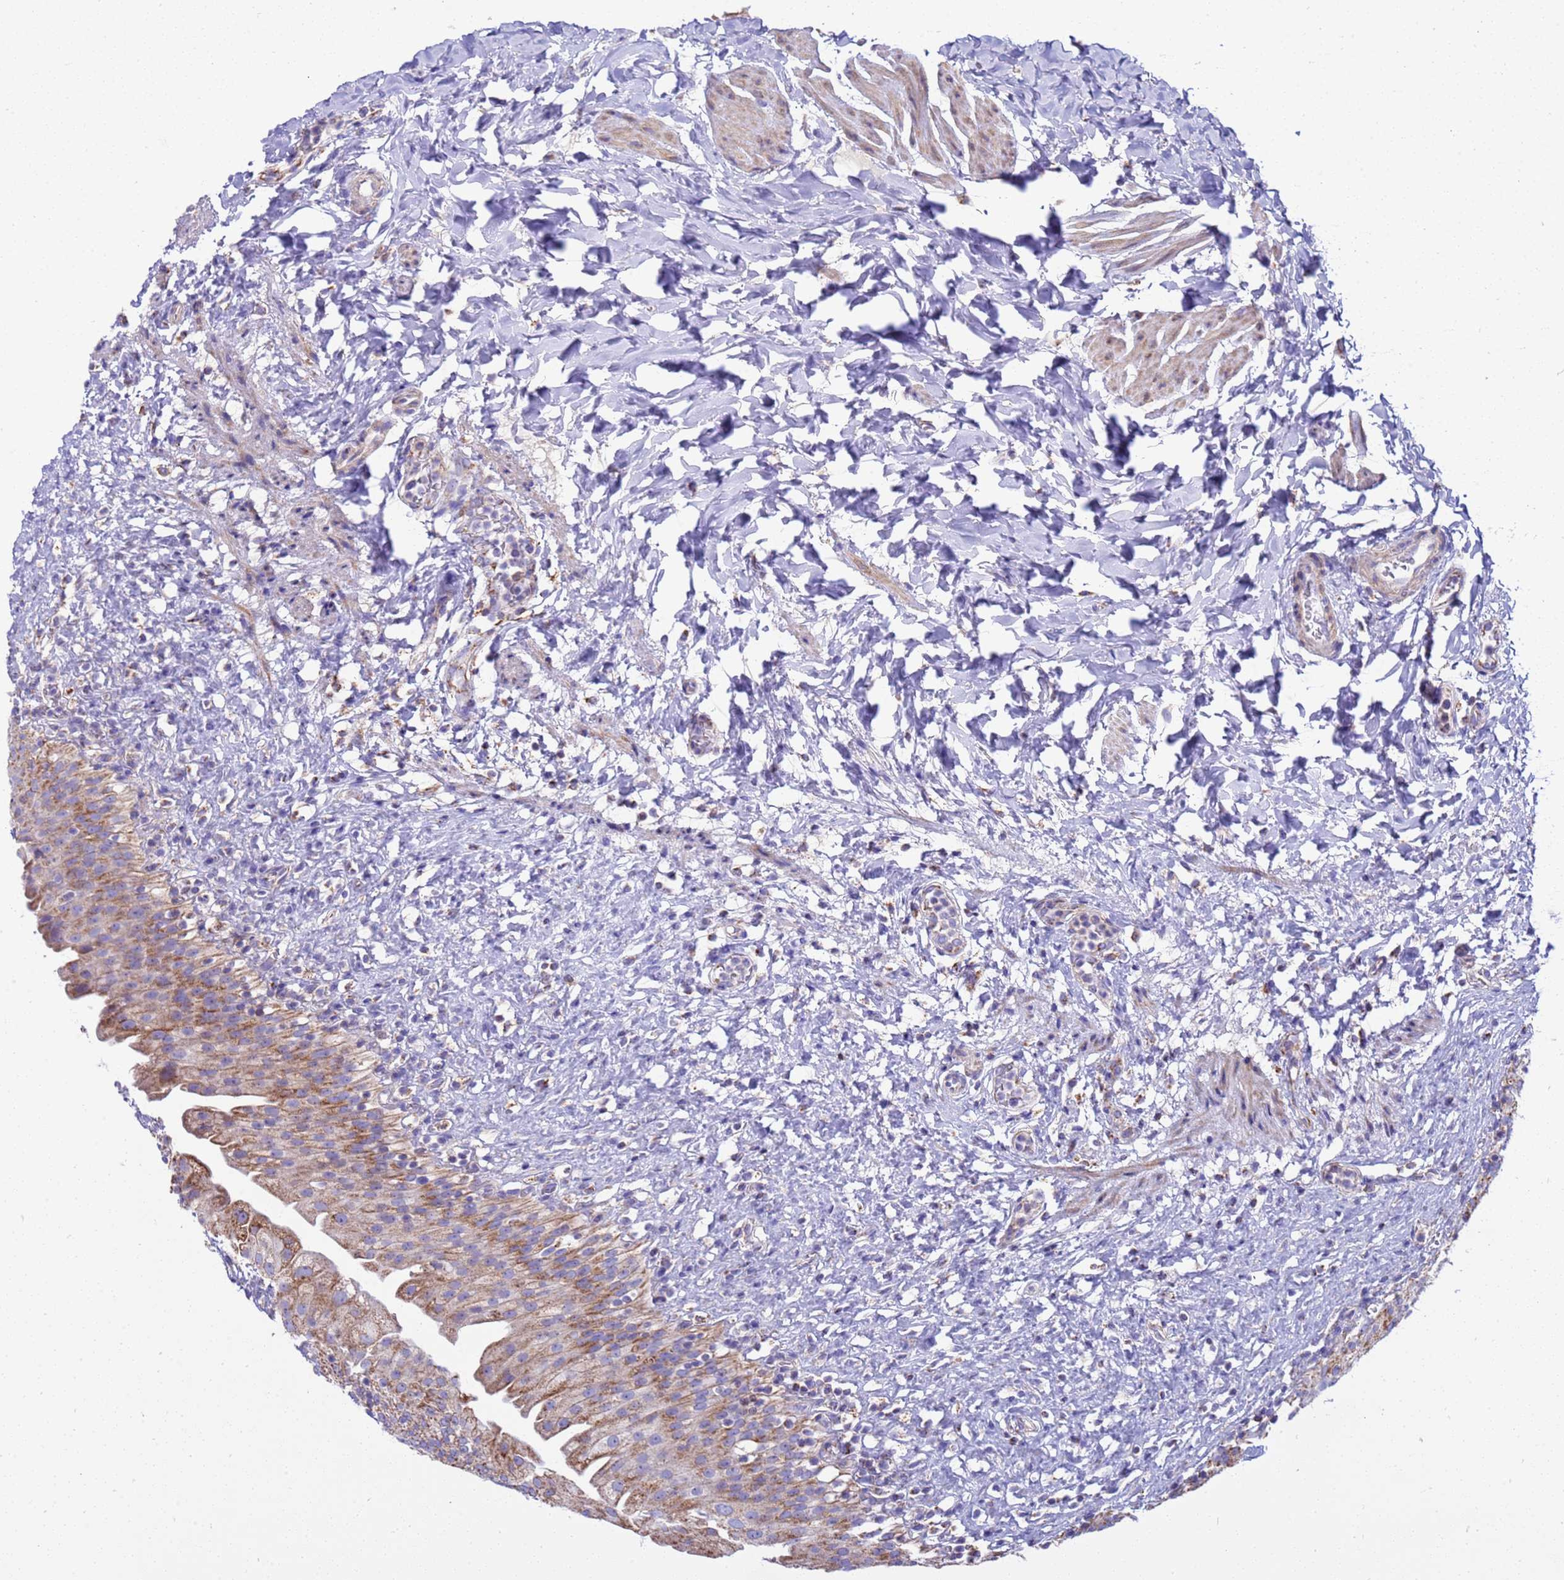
{"staining": {"intensity": "moderate", "quantity": ">75%", "location": "cytoplasmic/membranous"}, "tissue": "urinary bladder", "cell_type": "Urothelial cells", "image_type": "normal", "snomed": [{"axis": "morphology", "description": "Normal tissue, NOS"}, {"axis": "topography", "description": "Urinary bladder"}], "caption": "Protein staining of benign urinary bladder shows moderate cytoplasmic/membranous positivity in approximately >75% of urothelial cells. The staining was performed using DAB to visualize the protein expression in brown, while the nuclei were stained in blue with hematoxylin (Magnification: 20x).", "gene": "RNF165", "patient": {"sex": "female", "age": 27}}